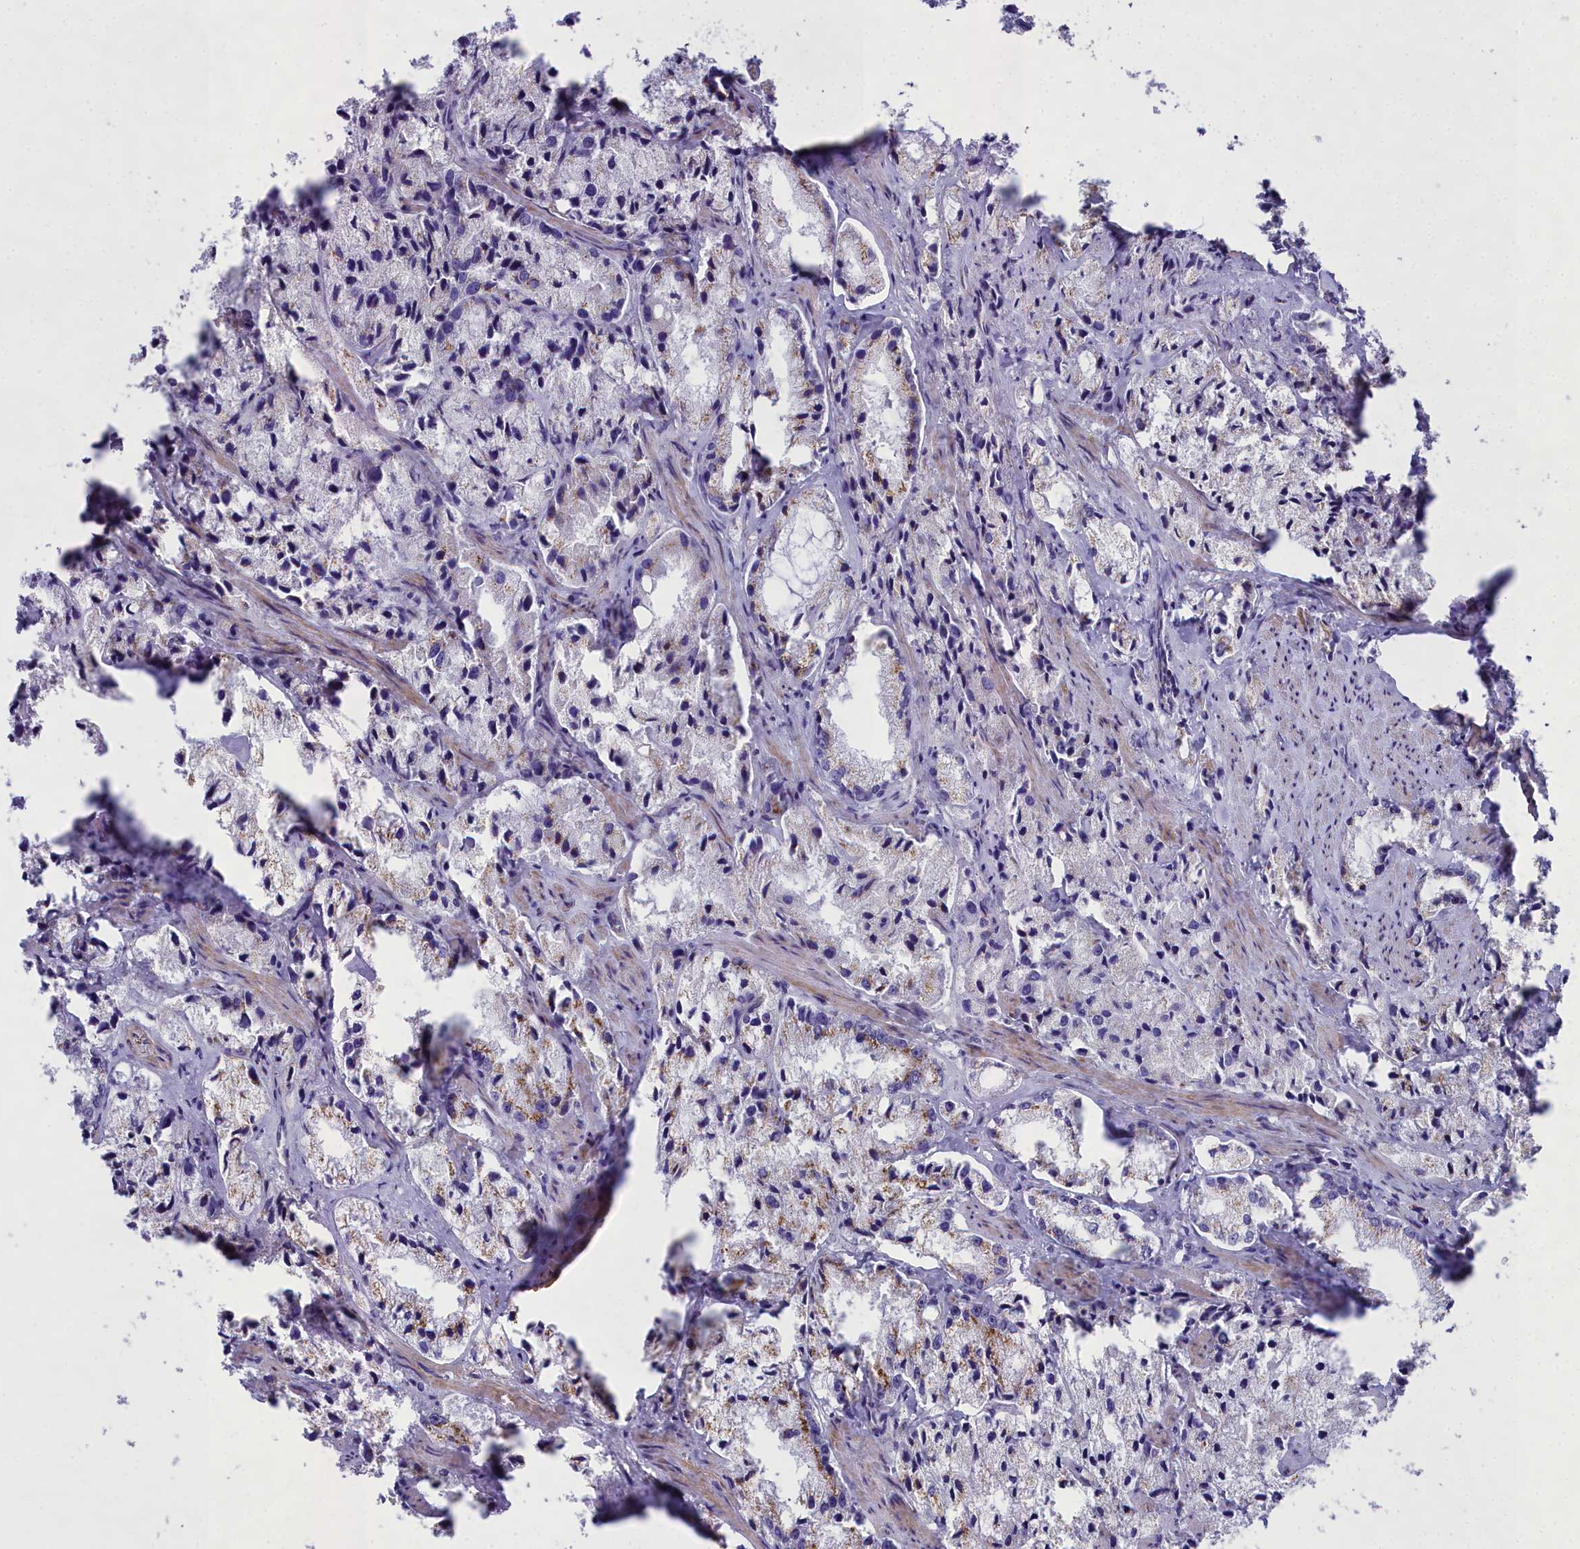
{"staining": {"intensity": "moderate", "quantity": "<25%", "location": "cytoplasmic/membranous"}, "tissue": "prostate cancer", "cell_type": "Tumor cells", "image_type": "cancer", "snomed": [{"axis": "morphology", "description": "Adenocarcinoma, High grade"}, {"axis": "topography", "description": "Prostate"}], "caption": "High-grade adenocarcinoma (prostate) stained for a protein (brown) reveals moderate cytoplasmic/membranous positive staining in approximately <25% of tumor cells.", "gene": "GFRA1", "patient": {"sex": "male", "age": 66}}